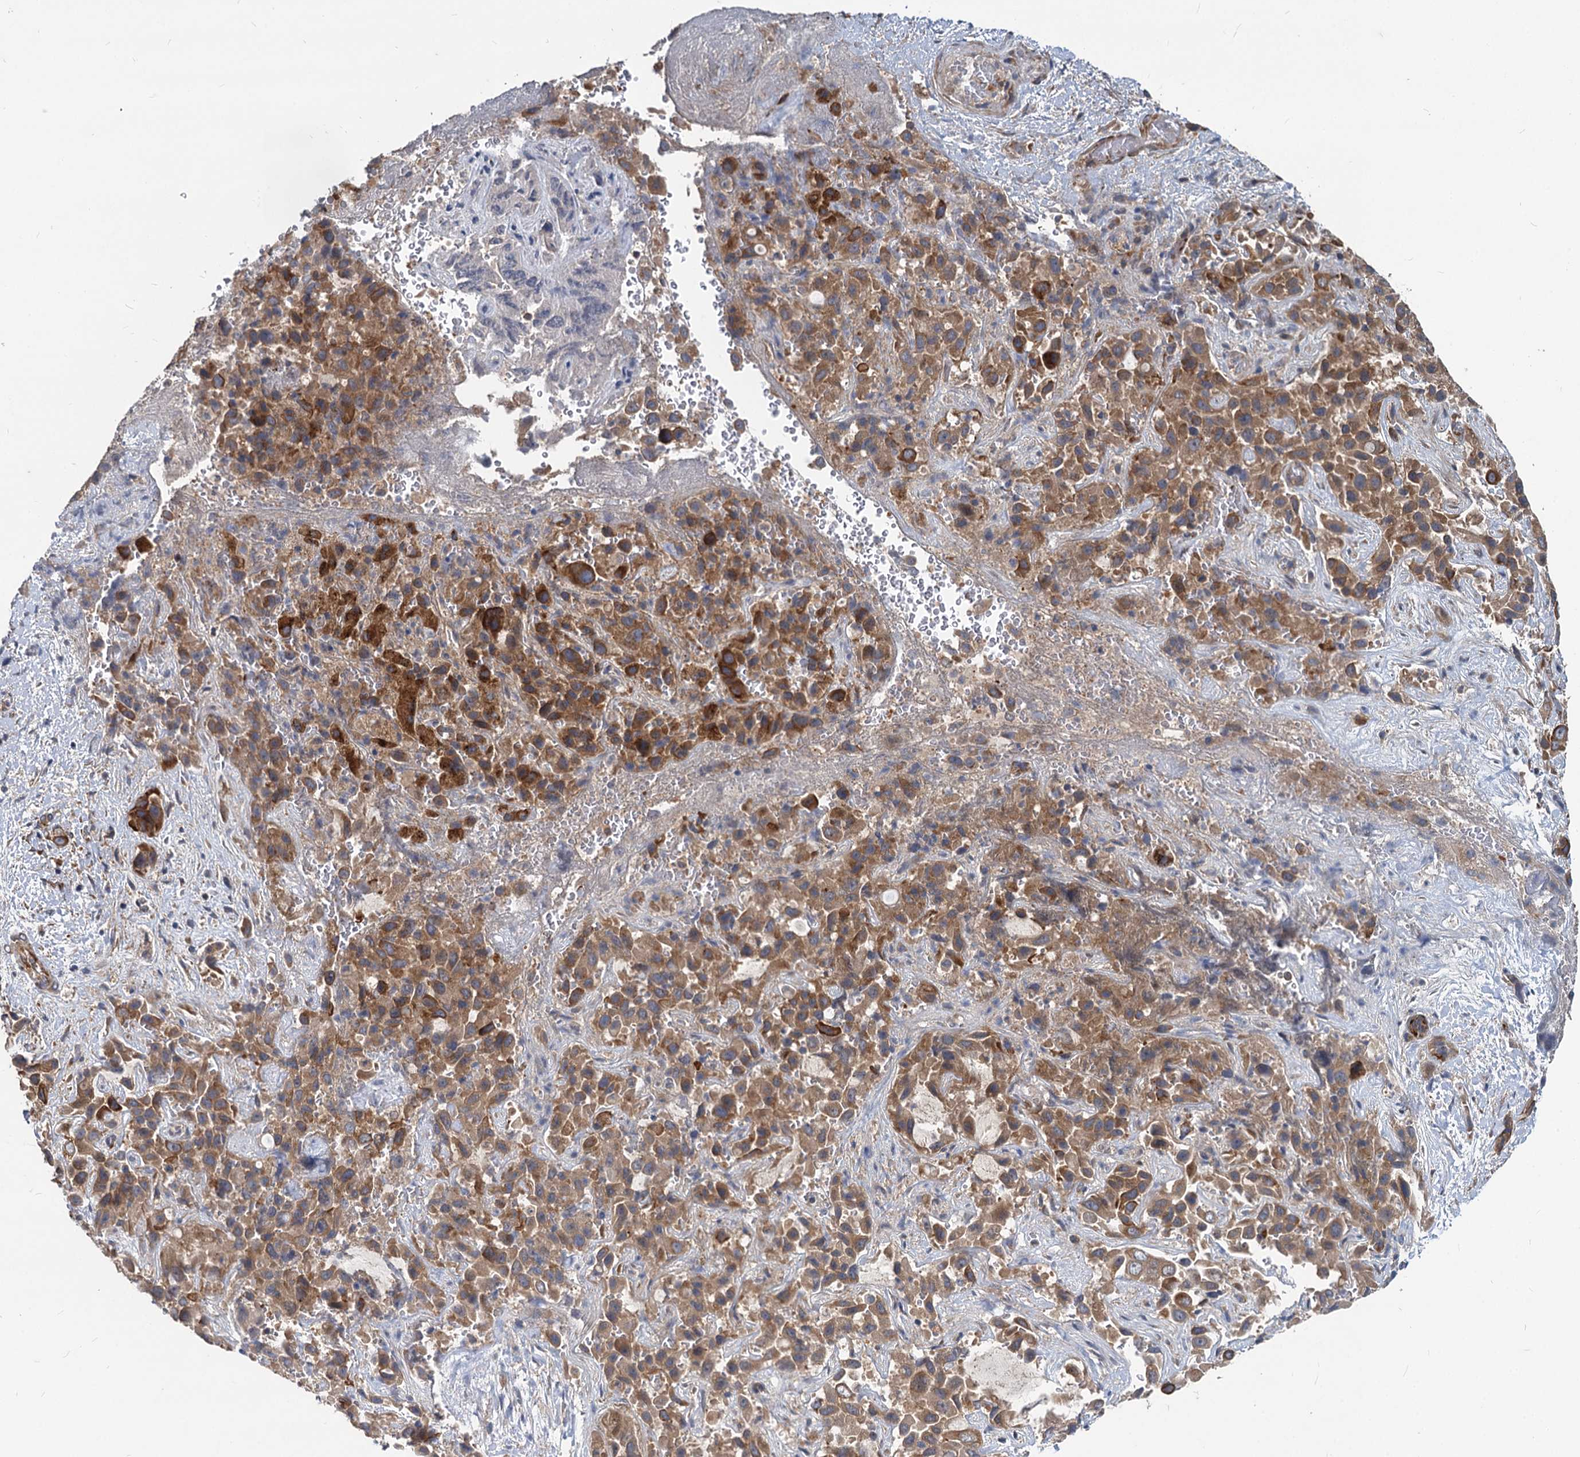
{"staining": {"intensity": "moderate", "quantity": ">75%", "location": "cytoplasmic/membranous"}, "tissue": "liver cancer", "cell_type": "Tumor cells", "image_type": "cancer", "snomed": [{"axis": "morphology", "description": "Cholangiocarcinoma"}, {"axis": "topography", "description": "Liver"}], "caption": "Immunohistochemistry (IHC) (DAB (3,3'-diaminobenzidine)) staining of human liver cancer (cholangiocarcinoma) reveals moderate cytoplasmic/membranous protein staining in about >75% of tumor cells.", "gene": "EIF2B2", "patient": {"sex": "female", "age": 52}}